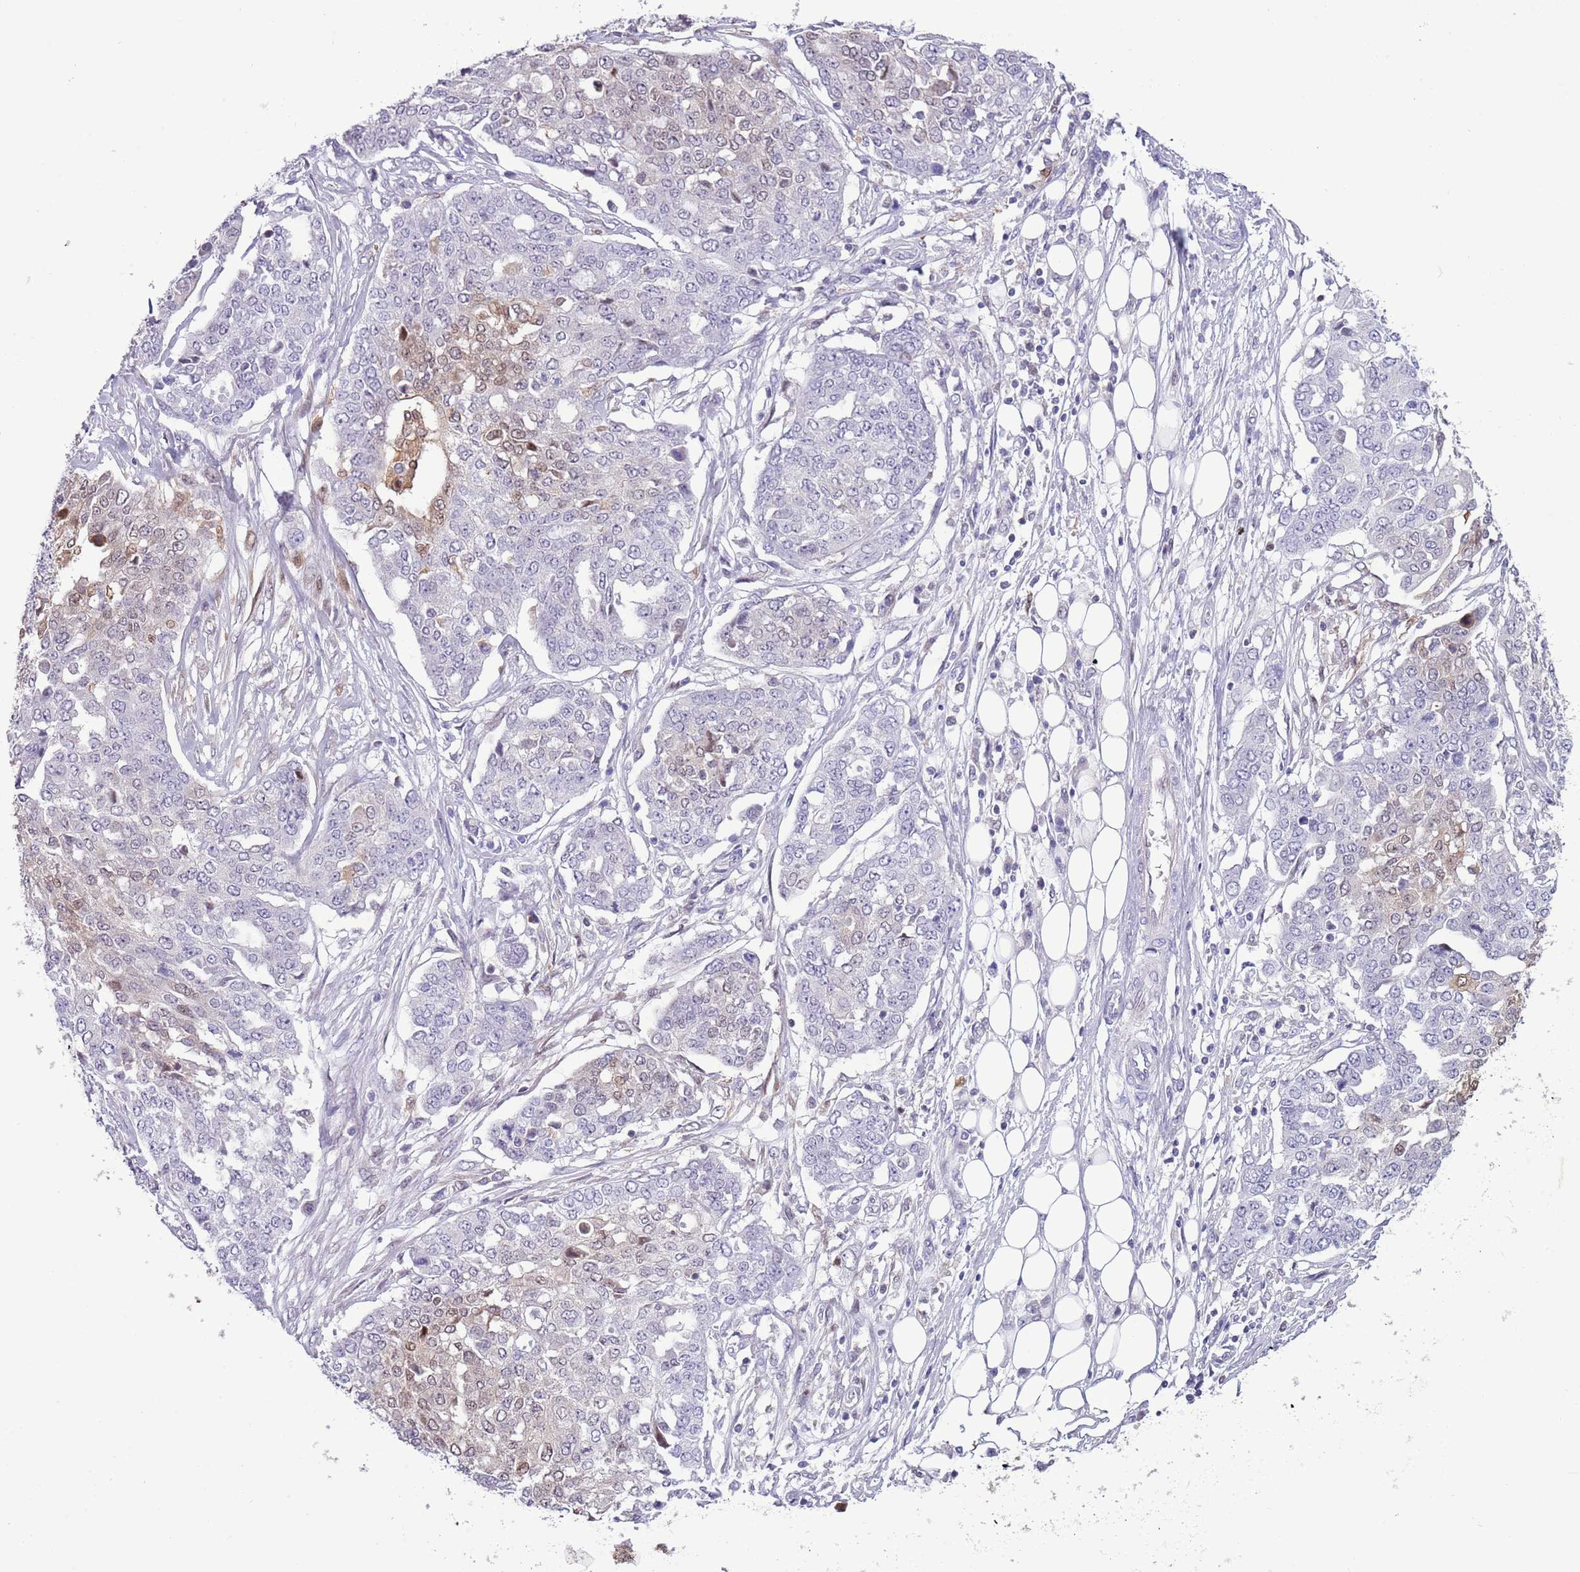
{"staining": {"intensity": "weak", "quantity": "<25%", "location": "nuclear"}, "tissue": "ovarian cancer", "cell_type": "Tumor cells", "image_type": "cancer", "snomed": [{"axis": "morphology", "description": "Cystadenocarcinoma, serous, NOS"}, {"axis": "topography", "description": "Soft tissue"}, {"axis": "topography", "description": "Ovary"}], "caption": "This is a photomicrograph of IHC staining of serous cystadenocarcinoma (ovarian), which shows no expression in tumor cells. Brightfield microscopy of IHC stained with DAB (brown) and hematoxylin (blue), captured at high magnification.", "gene": "NBPF6", "patient": {"sex": "female", "age": 57}}